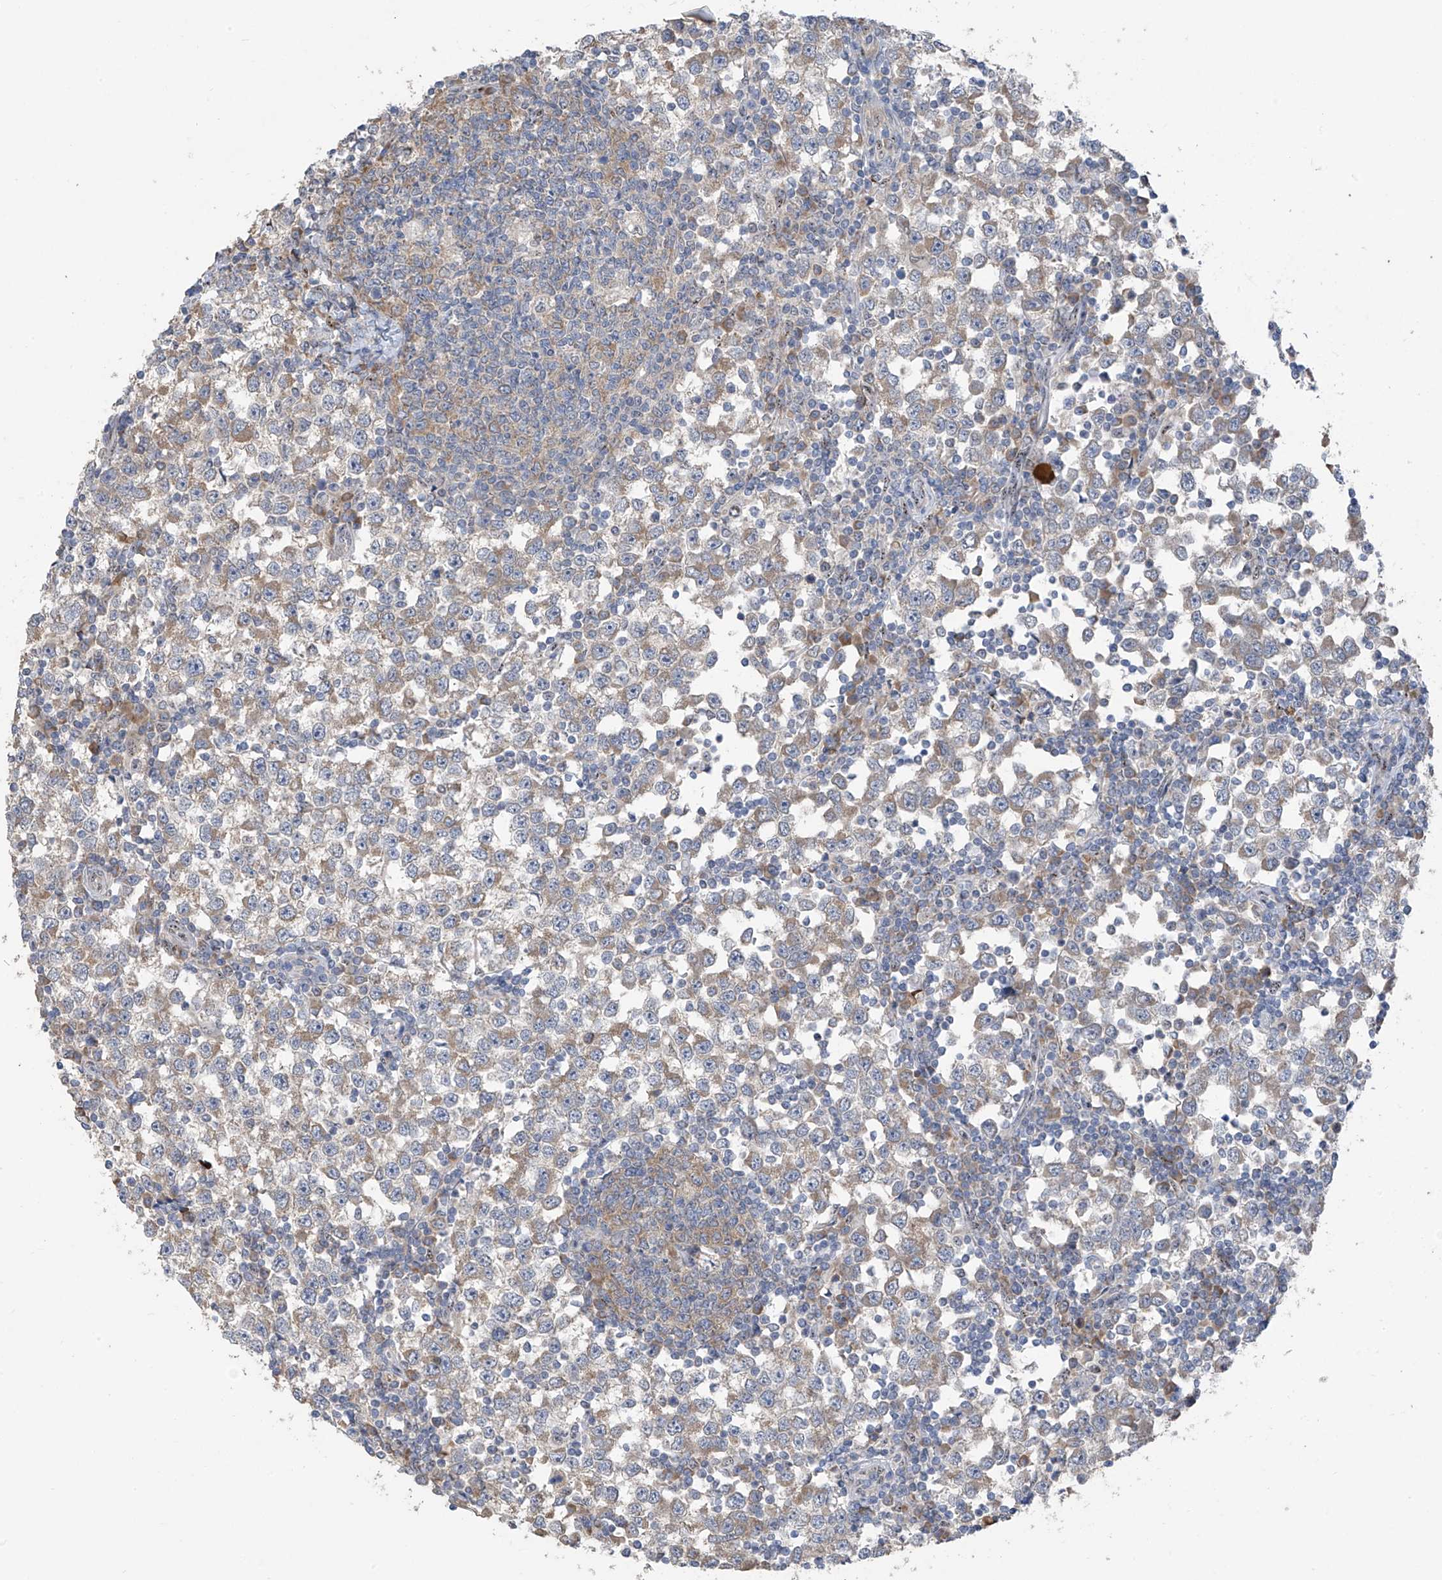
{"staining": {"intensity": "weak", "quantity": "25%-75%", "location": "cytoplasmic/membranous"}, "tissue": "testis cancer", "cell_type": "Tumor cells", "image_type": "cancer", "snomed": [{"axis": "morphology", "description": "Seminoma, NOS"}, {"axis": "topography", "description": "Testis"}], "caption": "Testis seminoma stained with a brown dye exhibits weak cytoplasmic/membranous positive positivity in approximately 25%-75% of tumor cells.", "gene": "RPL4", "patient": {"sex": "male", "age": 65}}